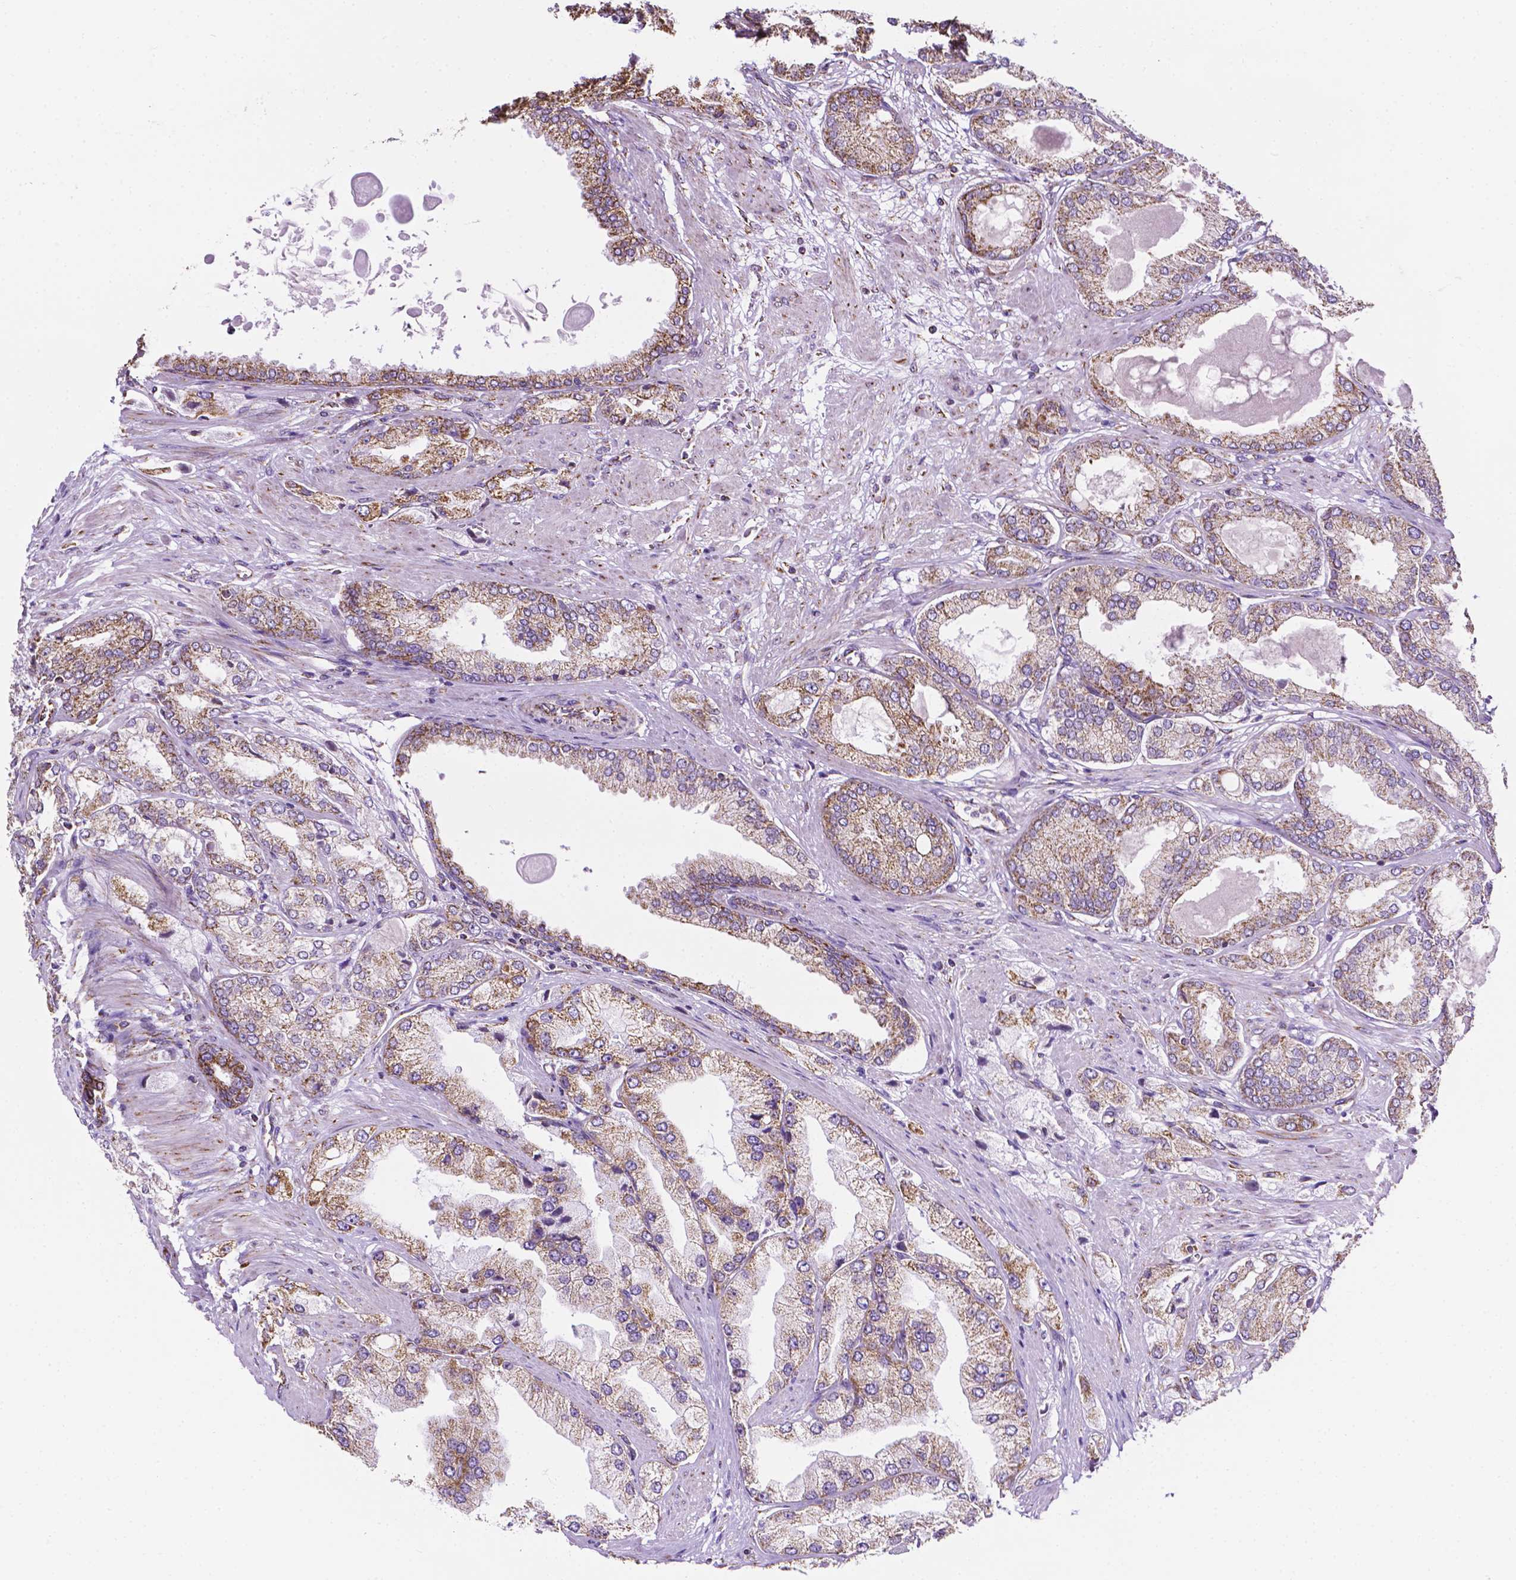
{"staining": {"intensity": "moderate", "quantity": "25%-75%", "location": "cytoplasmic/membranous"}, "tissue": "prostate cancer", "cell_type": "Tumor cells", "image_type": "cancer", "snomed": [{"axis": "morphology", "description": "Adenocarcinoma, High grade"}, {"axis": "topography", "description": "Prostate"}], "caption": "A brown stain highlights moderate cytoplasmic/membranous positivity of a protein in human prostate cancer tumor cells.", "gene": "RMDN3", "patient": {"sex": "male", "age": 68}}